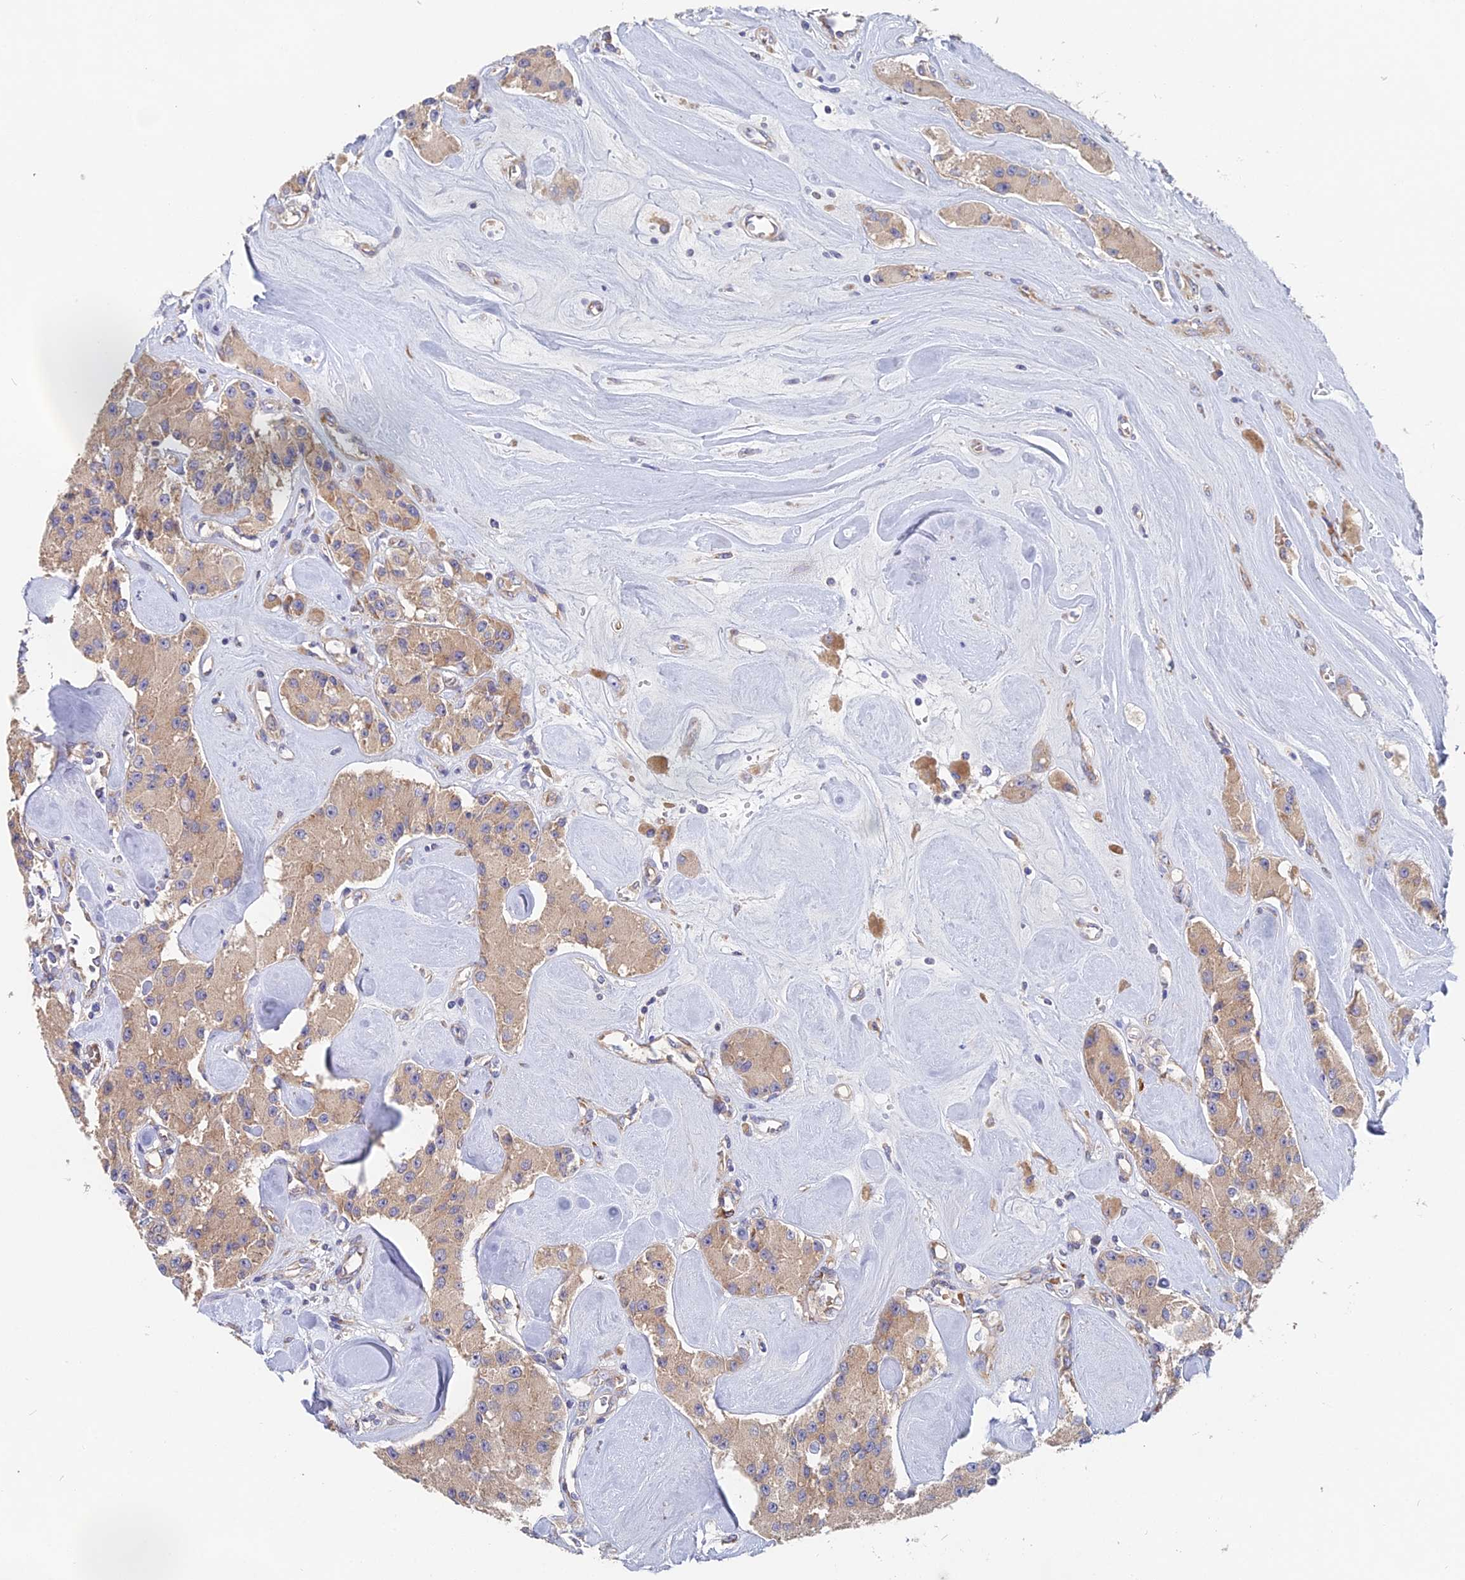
{"staining": {"intensity": "moderate", "quantity": ">75%", "location": "cytoplasmic/membranous"}, "tissue": "carcinoid", "cell_type": "Tumor cells", "image_type": "cancer", "snomed": [{"axis": "morphology", "description": "Carcinoid, malignant, NOS"}, {"axis": "topography", "description": "Pancreas"}], "caption": "There is medium levels of moderate cytoplasmic/membranous positivity in tumor cells of carcinoid, as demonstrated by immunohistochemical staining (brown color).", "gene": "ELOF1", "patient": {"sex": "male", "age": 41}}